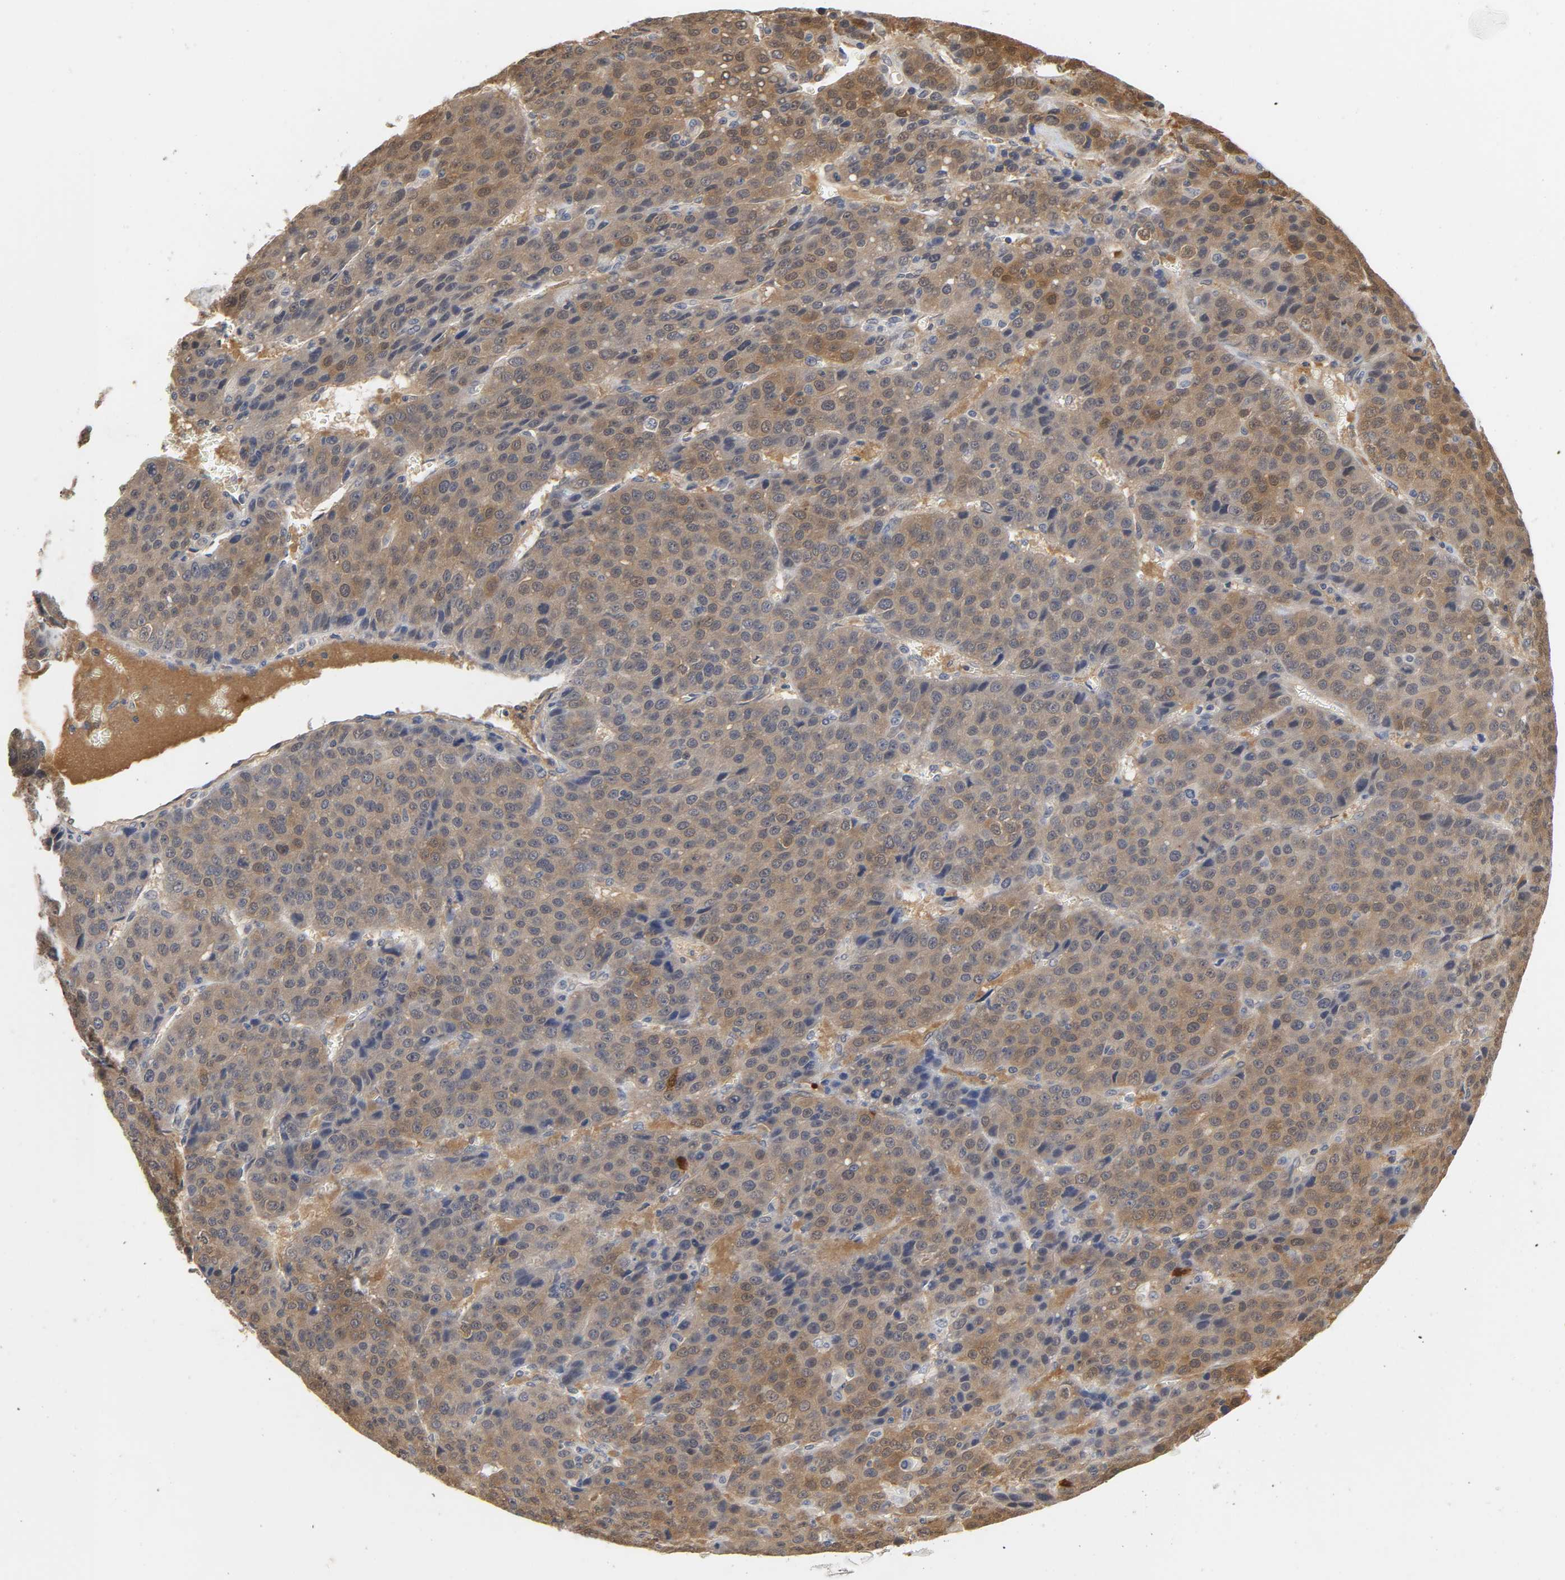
{"staining": {"intensity": "moderate", "quantity": ">75%", "location": "cytoplasmic/membranous,nuclear"}, "tissue": "liver cancer", "cell_type": "Tumor cells", "image_type": "cancer", "snomed": [{"axis": "morphology", "description": "Carcinoma, Hepatocellular, NOS"}, {"axis": "topography", "description": "Liver"}], "caption": "There is medium levels of moderate cytoplasmic/membranous and nuclear expression in tumor cells of liver hepatocellular carcinoma, as demonstrated by immunohistochemical staining (brown color).", "gene": "MIF", "patient": {"sex": "female", "age": 53}}